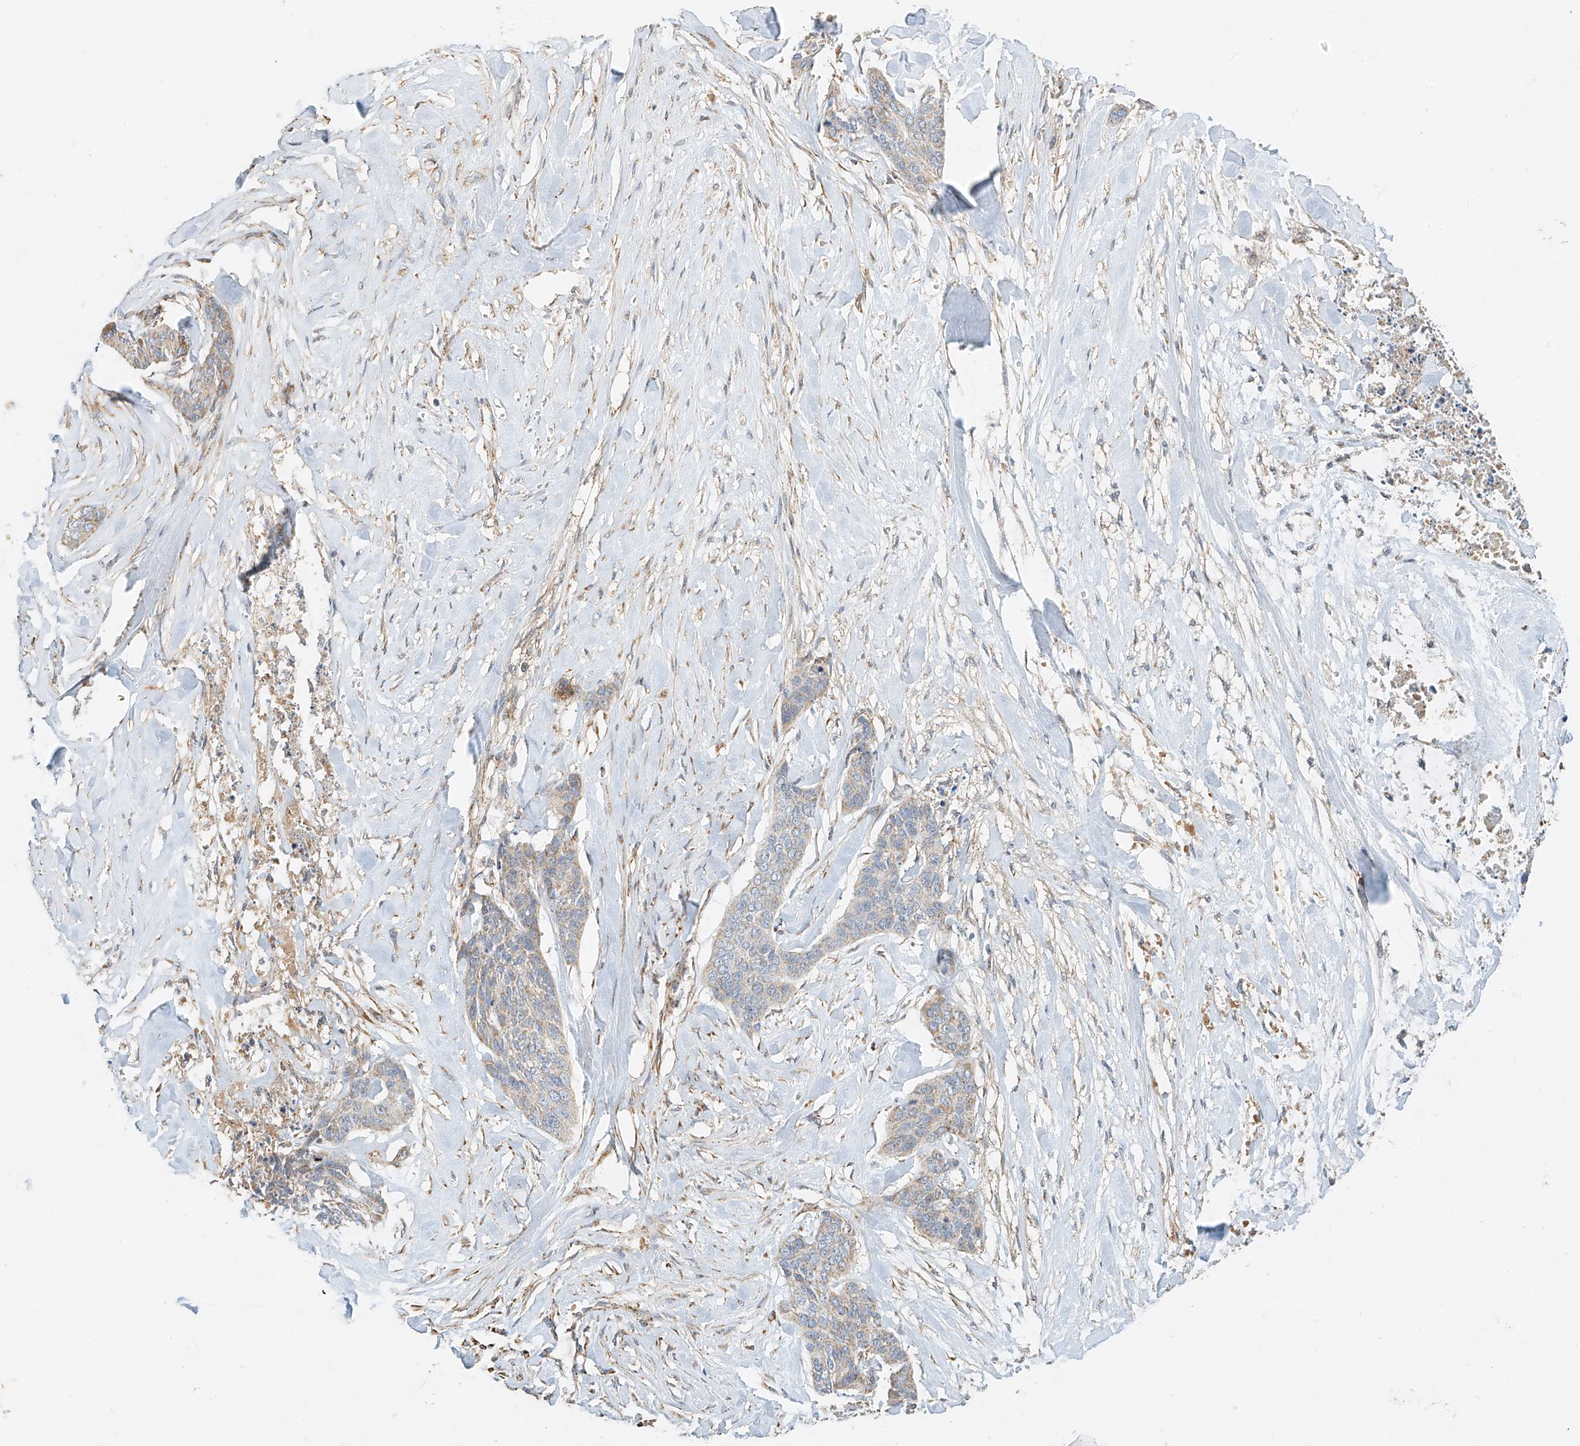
{"staining": {"intensity": "weak", "quantity": "<25%", "location": "cytoplasmic/membranous"}, "tissue": "skin cancer", "cell_type": "Tumor cells", "image_type": "cancer", "snomed": [{"axis": "morphology", "description": "Basal cell carcinoma"}, {"axis": "topography", "description": "Skin"}], "caption": "Tumor cells show no significant expression in skin basal cell carcinoma.", "gene": "YIPF7", "patient": {"sex": "female", "age": 64}}